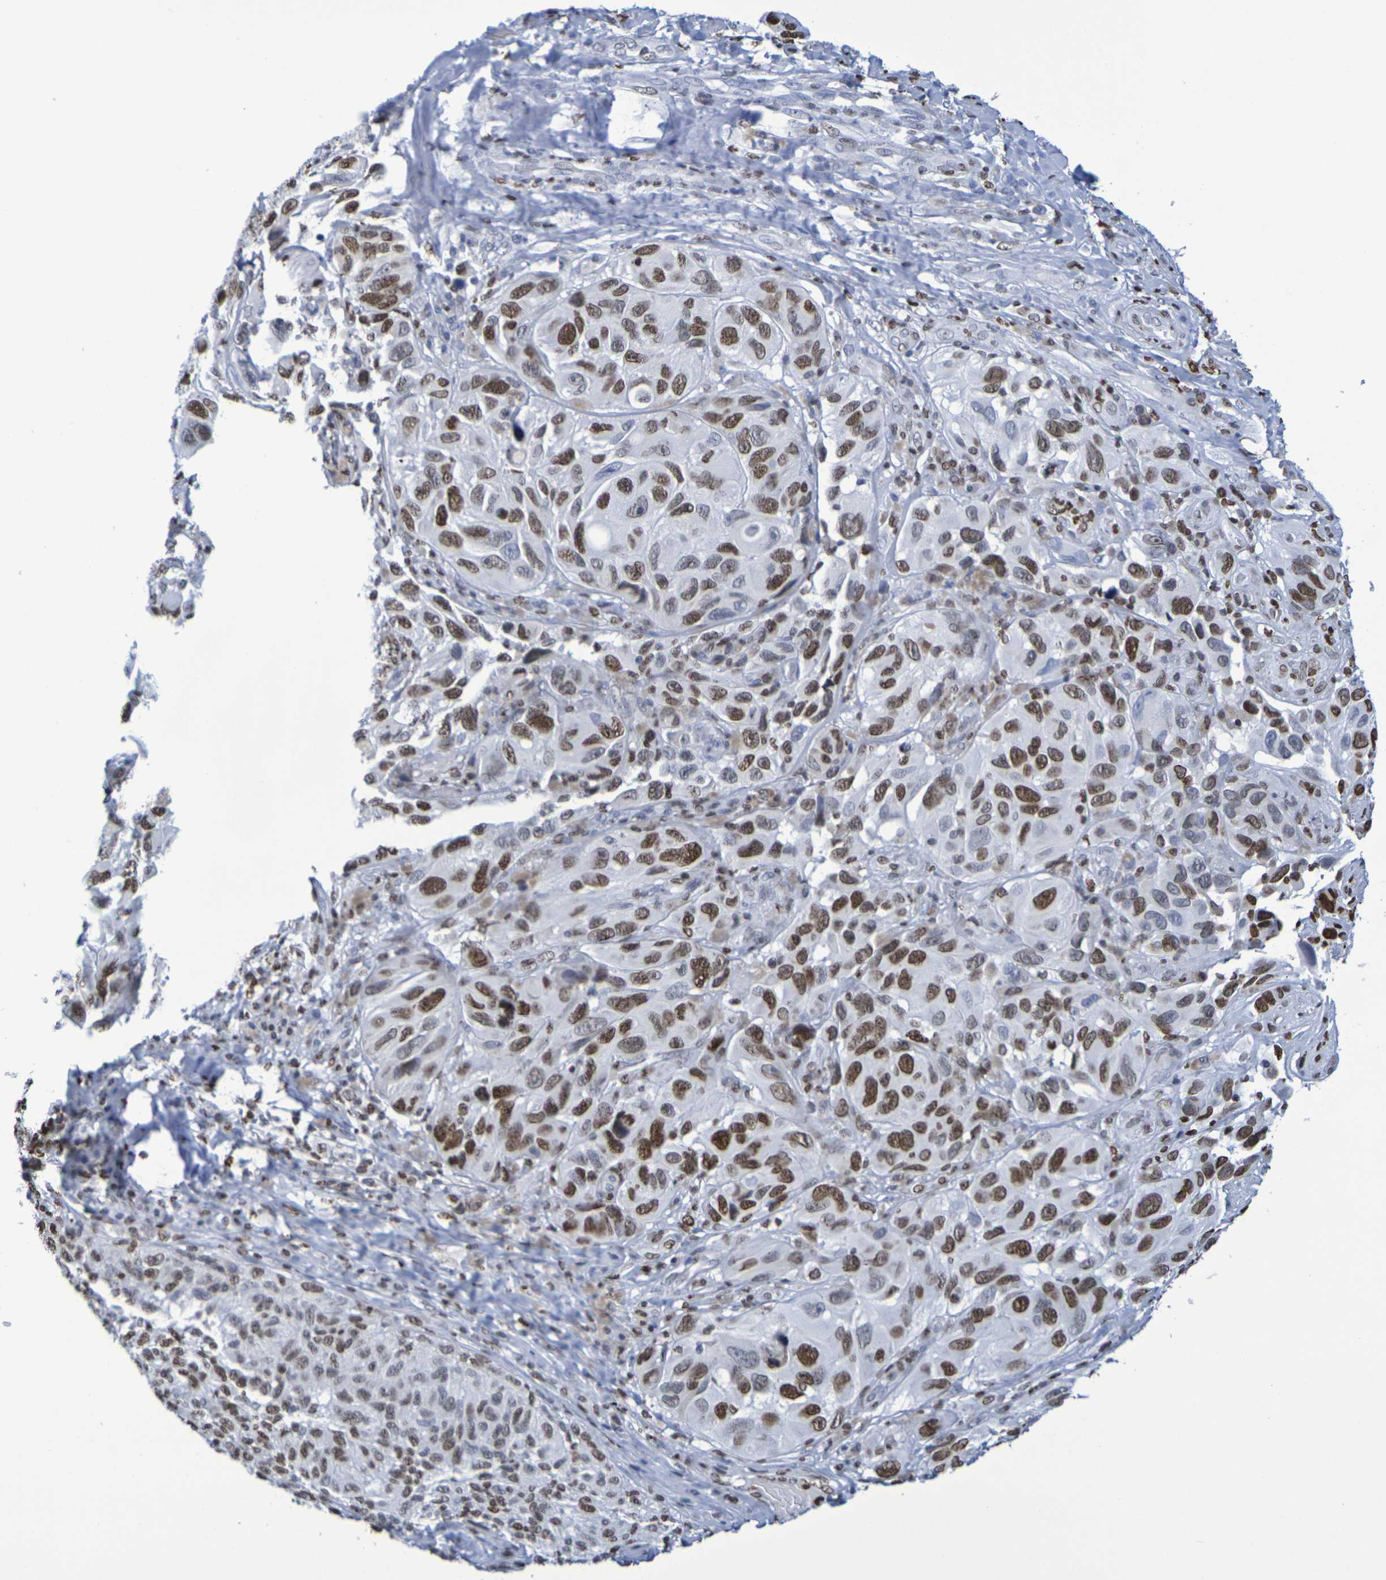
{"staining": {"intensity": "strong", "quantity": ">75%", "location": "nuclear"}, "tissue": "melanoma", "cell_type": "Tumor cells", "image_type": "cancer", "snomed": [{"axis": "morphology", "description": "Malignant melanoma, NOS"}, {"axis": "topography", "description": "Skin"}], "caption": "The immunohistochemical stain labels strong nuclear positivity in tumor cells of melanoma tissue.", "gene": "H1-5", "patient": {"sex": "female", "age": 73}}